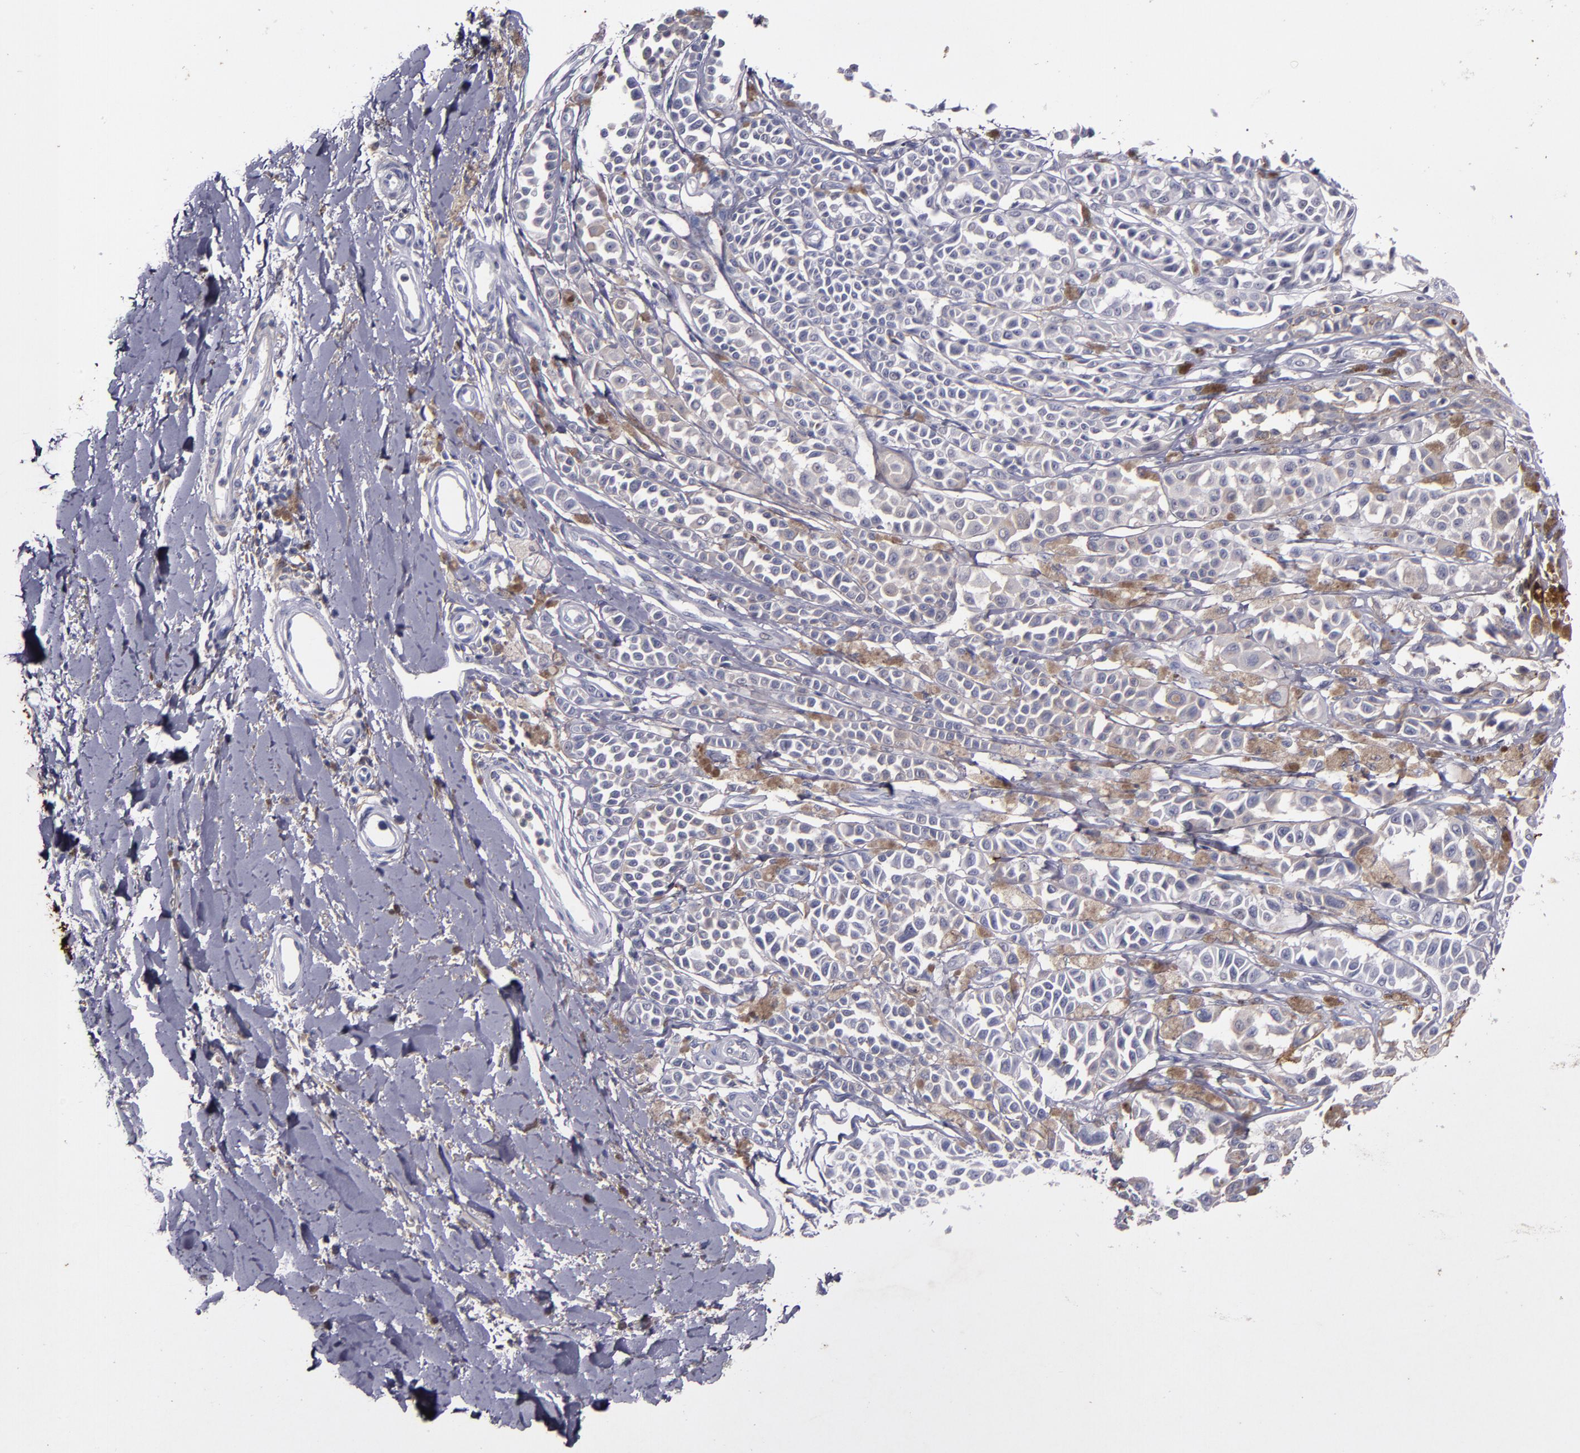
{"staining": {"intensity": "weak", "quantity": "<25%", "location": "cytoplasmic/membranous"}, "tissue": "melanoma", "cell_type": "Tumor cells", "image_type": "cancer", "snomed": [{"axis": "morphology", "description": "Malignant melanoma, NOS"}, {"axis": "topography", "description": "Skin"}], "caption": "This photomicrograph is of malignant melanoma stained with immunohistochemistry (IHC) to label a protein in brown with the nuclei are counter-stained blue. There is no staining in tumor cells.", "gene": "MFGE8", "patient": {"sex": "female", "age": 38}}